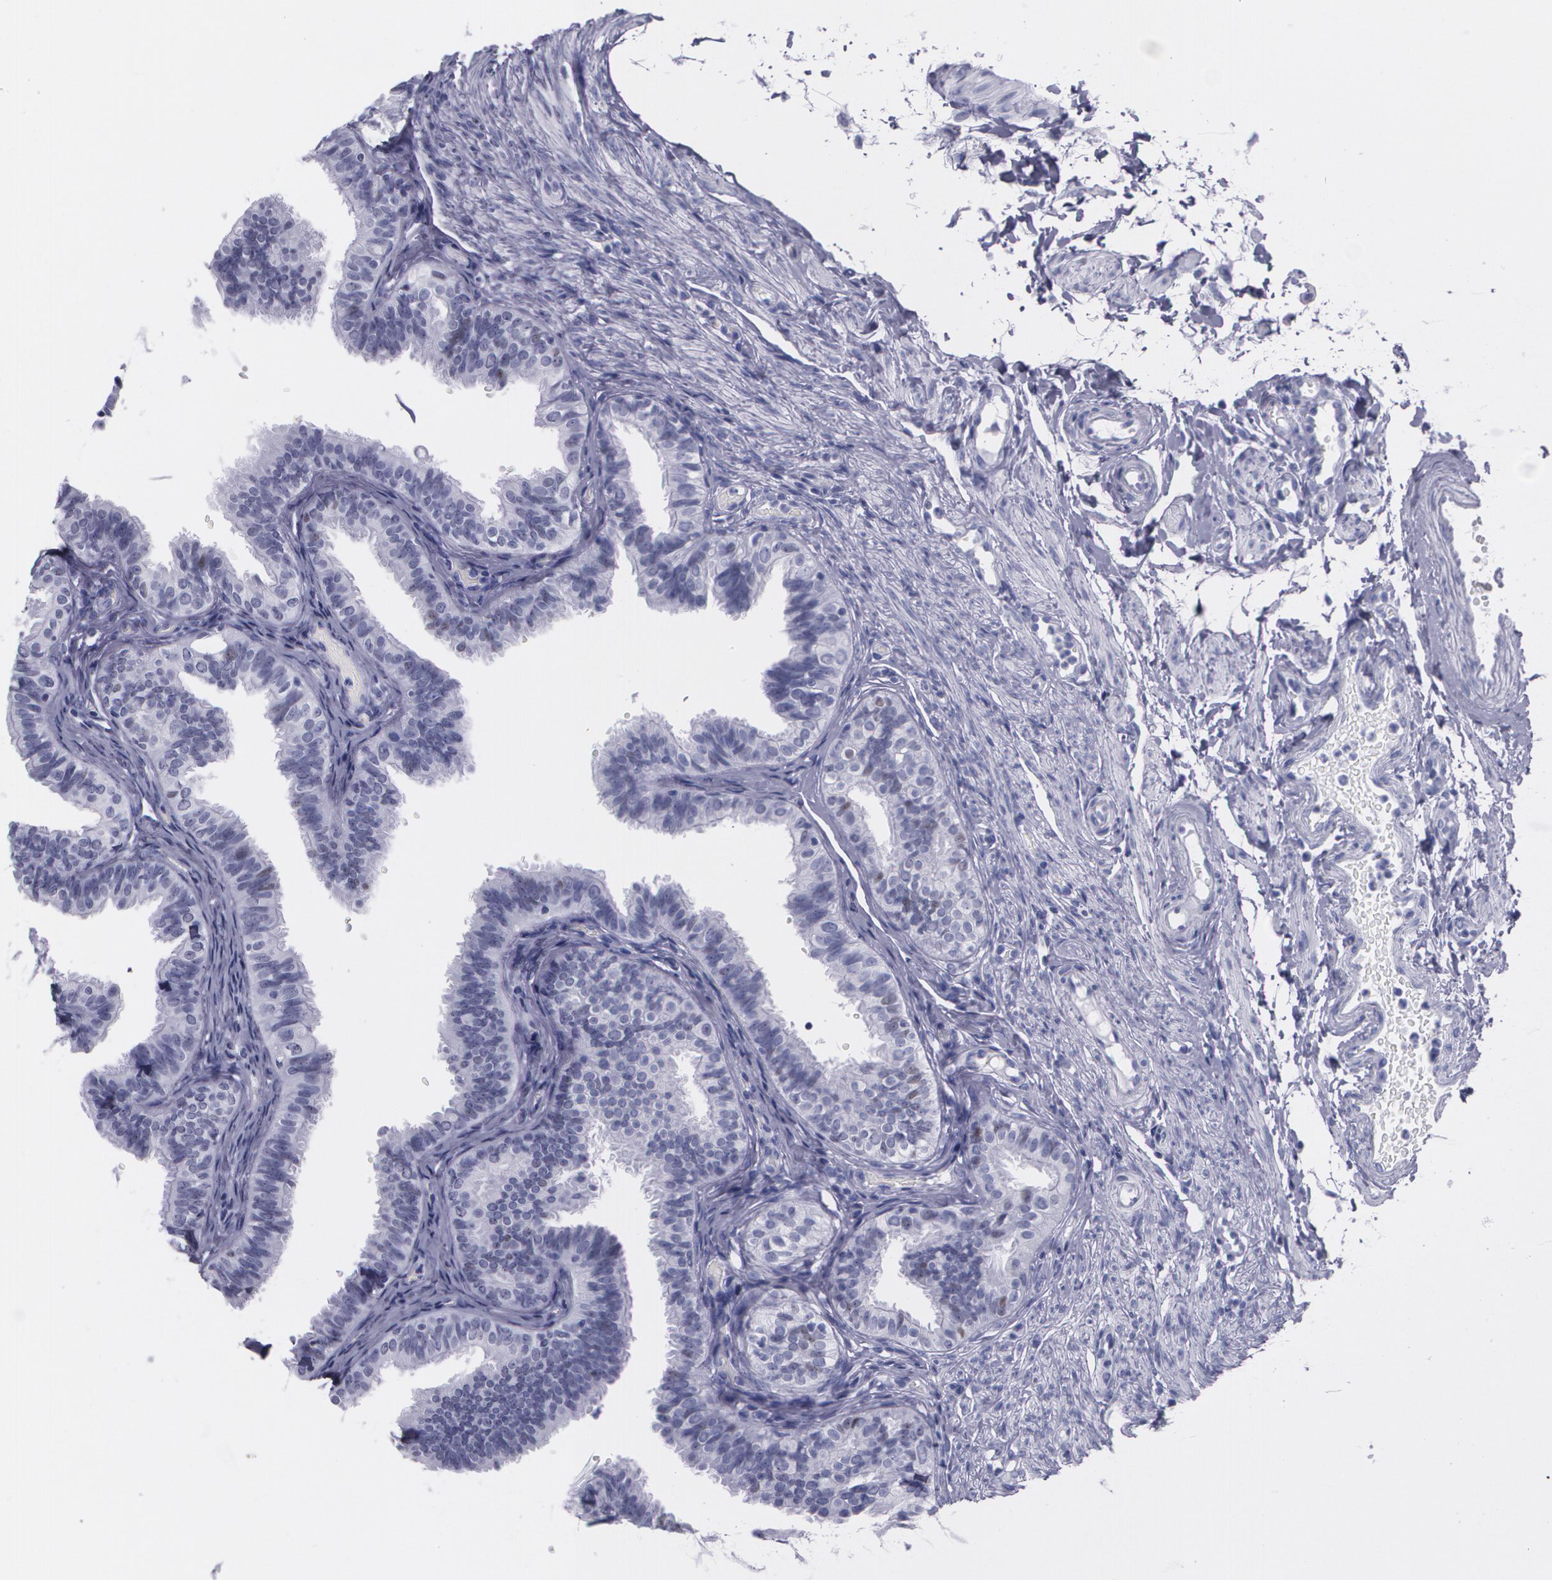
{"staining": {"intensity": "negative", "quantity": "none", "location": "none"}, "tissue": "fallopian tube", "cell_type": "Glandular cells", "image_type": "normal", "snomed": [{"axis": "morphology", "description": "Normal tissue, NOS"}, {"axis": "morphology", "description": "Dermoid, NOS"}, {"axis": "topography", "description": "Fallopian tube"}], "caption": "This is a micrograph of immunohistochemistry staining of normal fallopian tube, which shows no staining in glandular cells. The staining was performed using DAB to visualize the protein expression in brown, while the nuclei were stained in blue with hematoxylin (Magnification: 20x).", "gene": "TP53", "patient": {"sex": "female", "age": 33}}